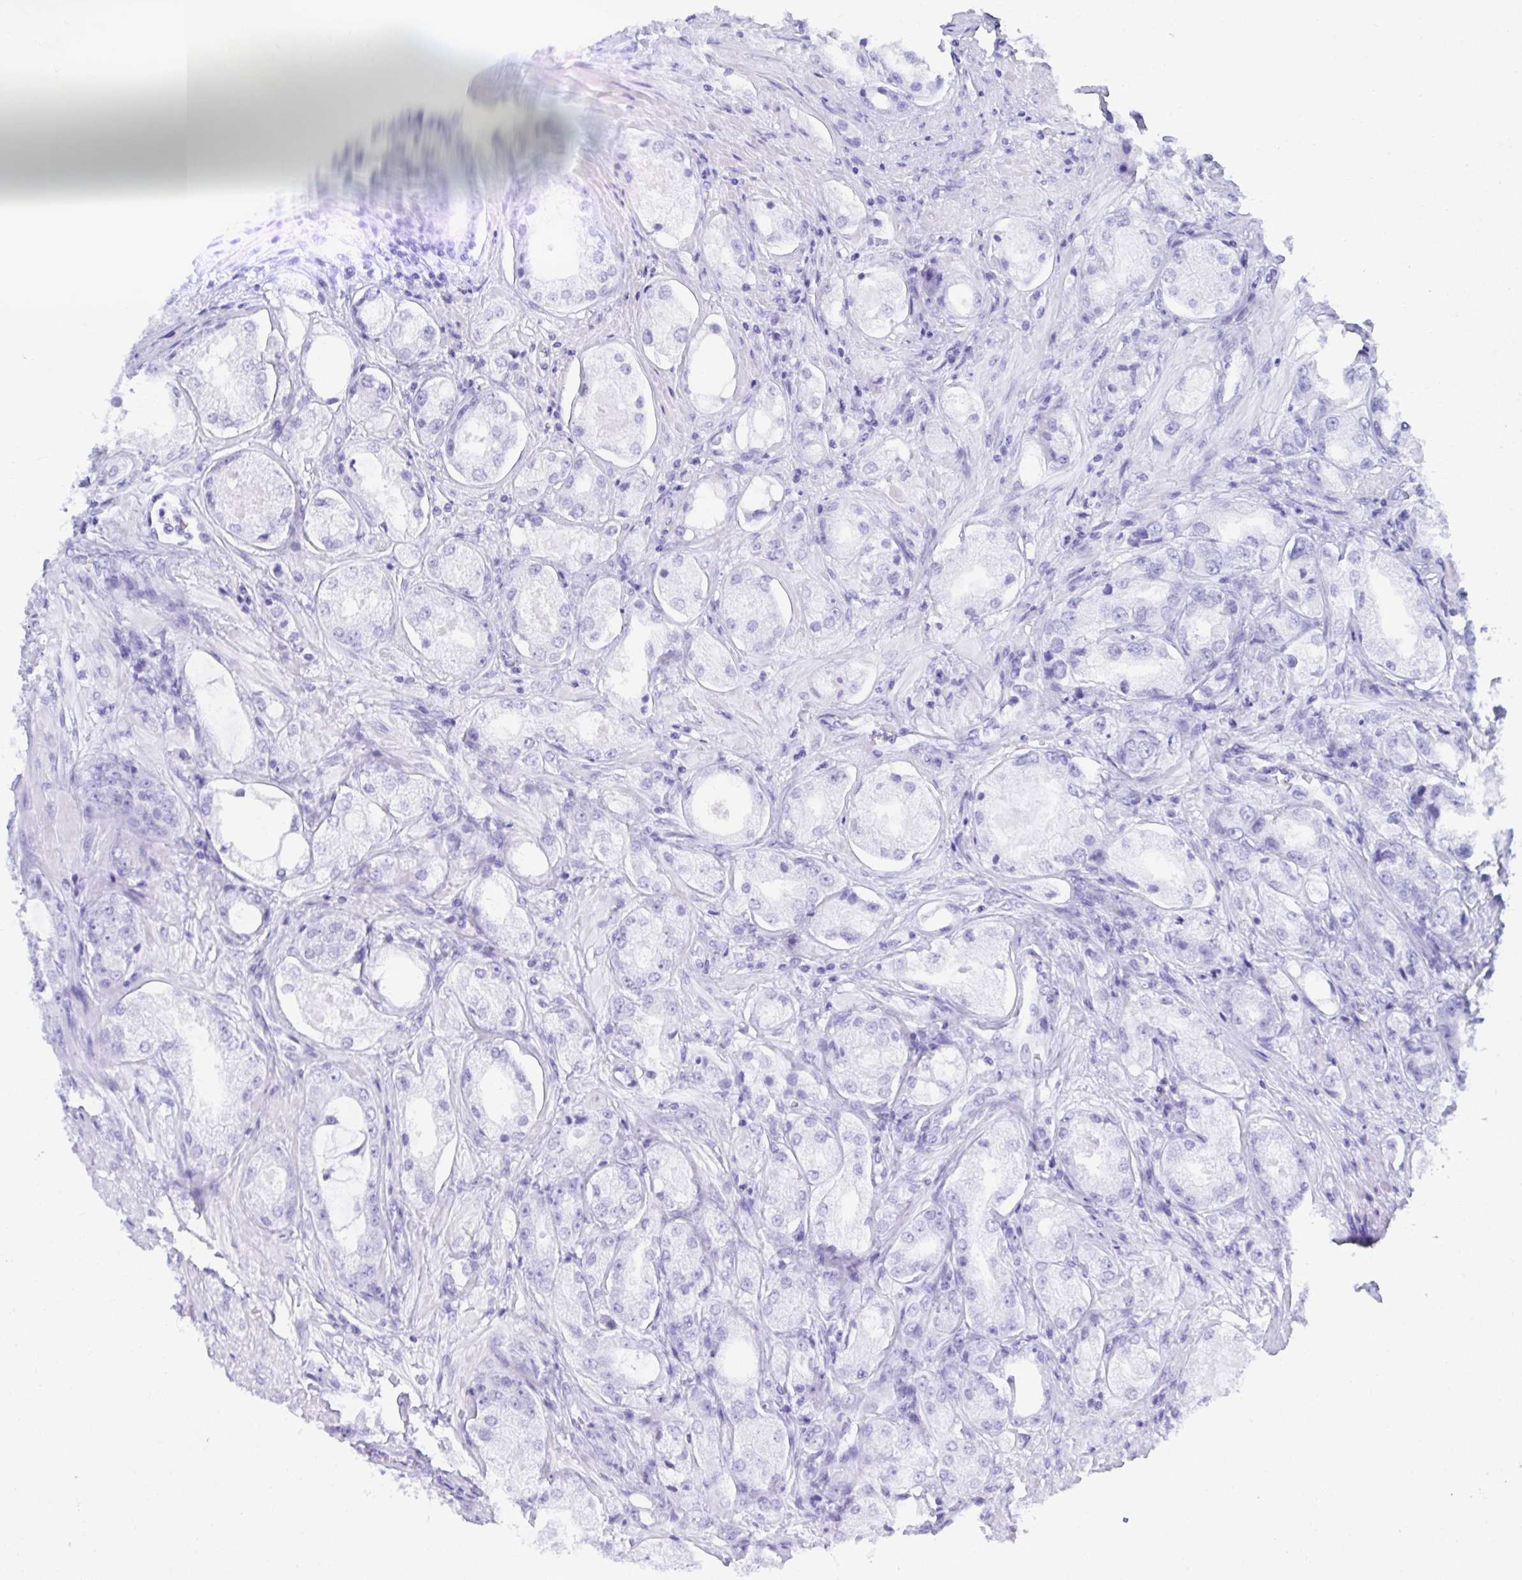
{"staining": {"intensity": "negative", "quantity": "none", "location": "none"}, "tissue": "prostate cancer", "cell_type": "Tumor cells", "image_type": "cancer", "snomed": [{"axis": "morphology", "description": "Adenocarcinoma, Low grade"}, {"axis": "topography", "description": "Prostate"}], "caption": "Micrograph shows no significant protein positivity in tumor cells of prostate cancer. (Stains: DAB IHC with hematoxylin counter stain, Microscopy: brightfield microscopy at high magnification).", "gene": "MROH2B", "patient": {"sex": "male", "age": 68}}